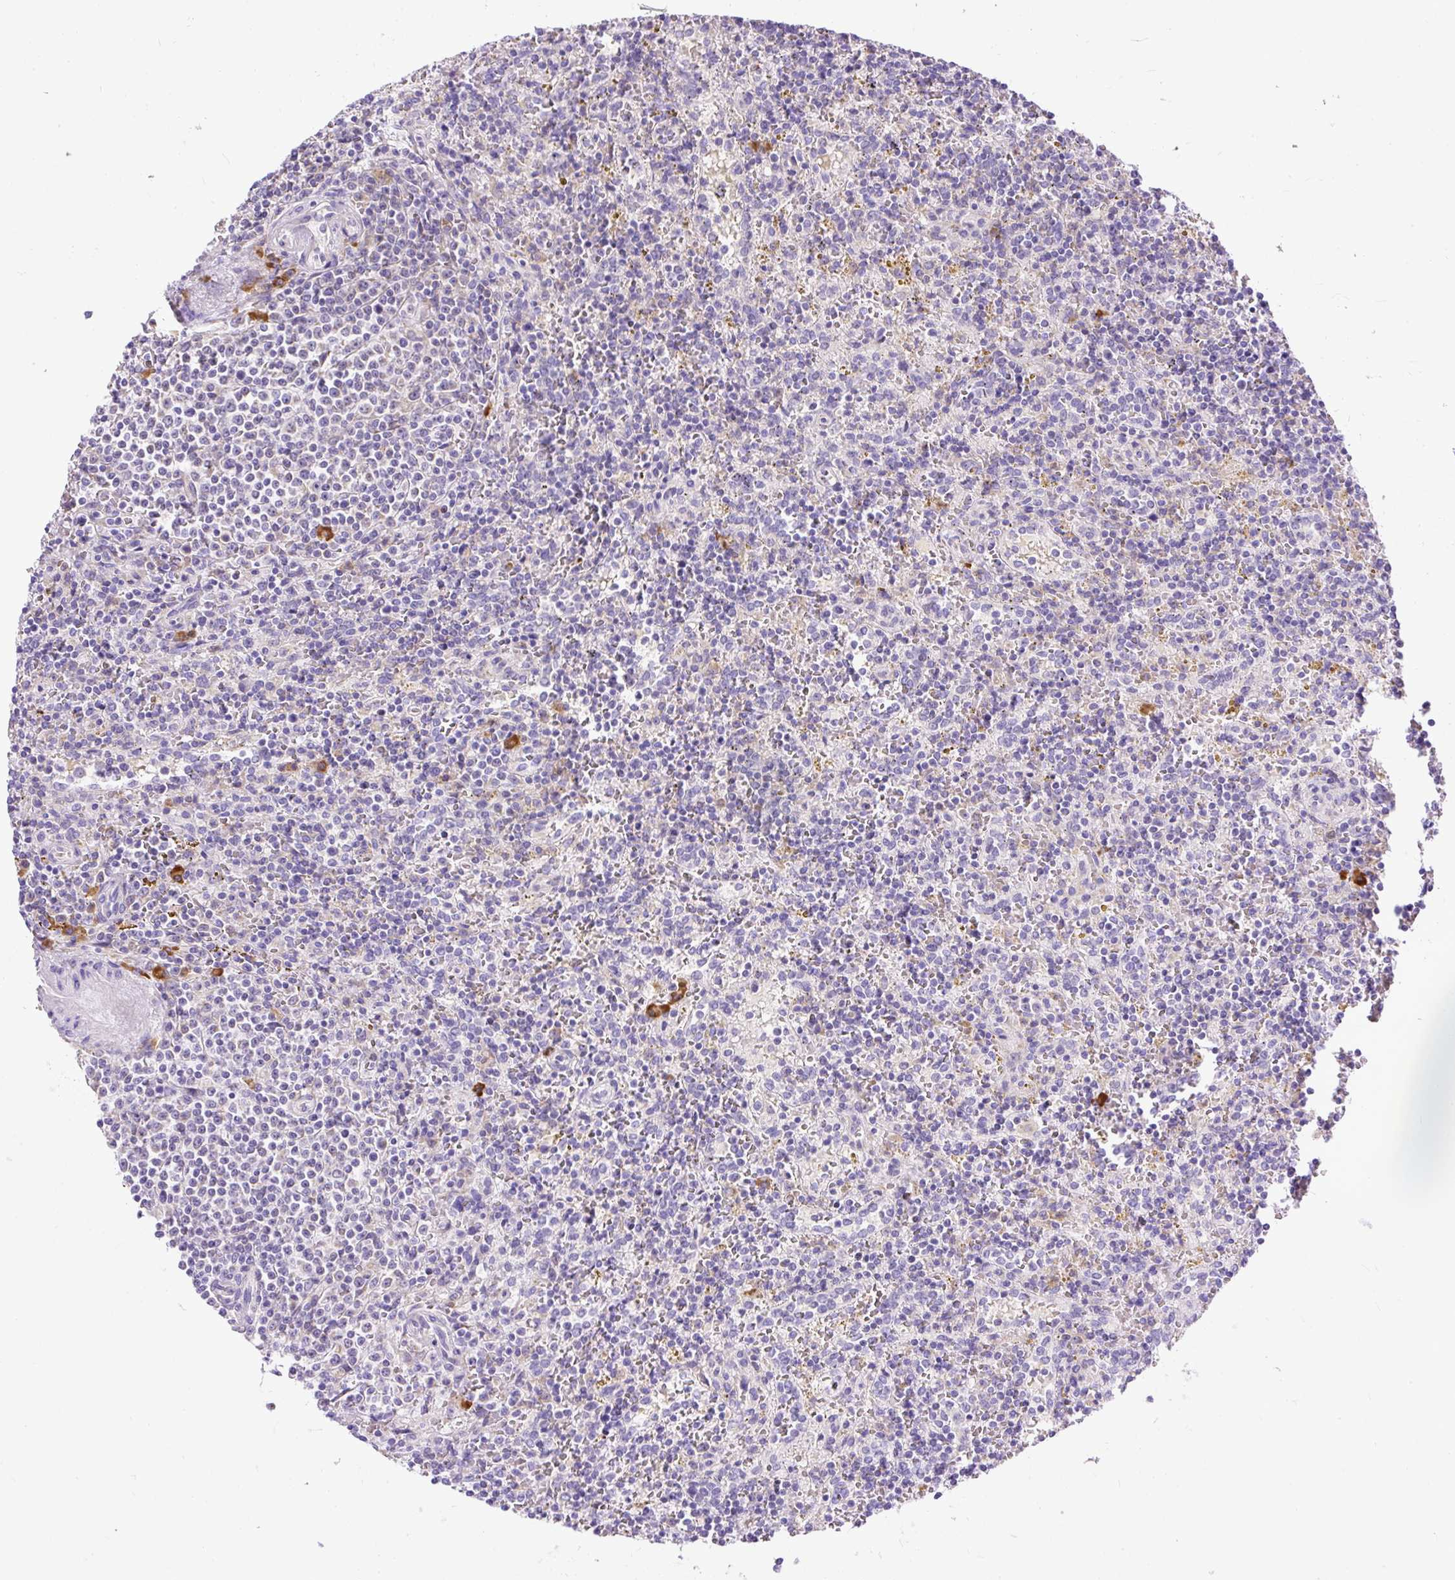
{"staining": {"intensity": "negative", "quantity": "none", "location": "none"}, "tissue": "lymphoma", "cell_type": "Tumor cells", "image_type": "cancer", "snomed": [{"axis": "morphology", "description": "Malignant lymphoma, non-Hodgkin's type, Low grade"}, {"axis": "topography", "description": "Spleen"}], "caption": "Immunohistochemistry (IHC) photomicrograph of neoplastic tissue: human lymphoma stained with DAB exhibits no significant protein staining in tumor cells.", "gene": "SYBU", "patient": {"sex": "male", "age": 67}}